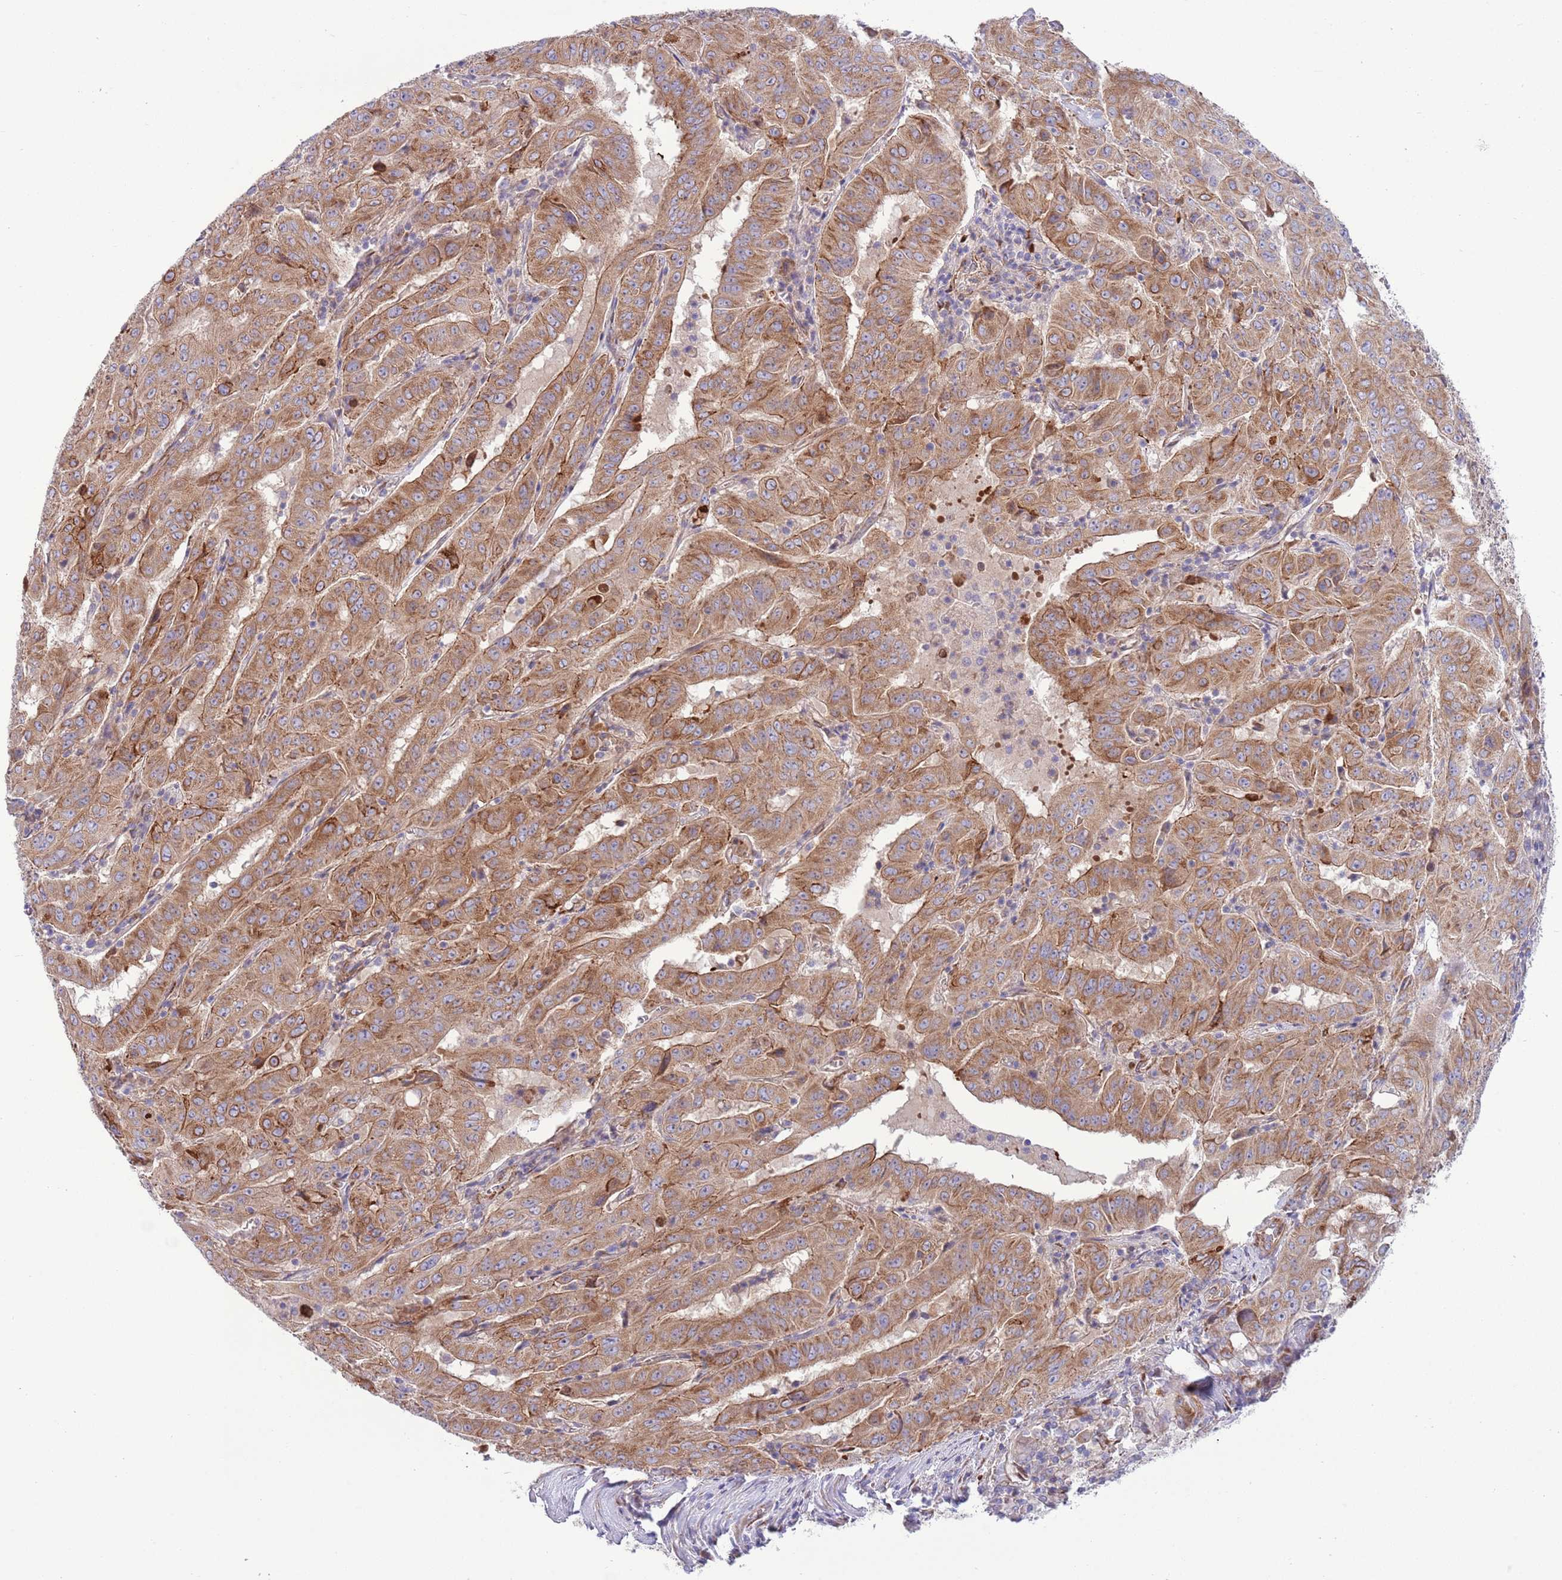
{"staining": {"intensity": "moderate", "quantity": ">75%", "location": "cytoplasmic/membranous"}, "tissue": "pancreatic cancer", "cell_type": "Tumor cells", "image_type": "cancer", "snomed": [{"axis": "morphology", "description": "Adenocarcinoma, NOS"}, {"axis": "topography", "description": "Pancreas"}], "caption": "Immunohistochemistry (IHC) micrograph of human adenocarcinoma (pancreatic) stained for a protein (brown), which exhibits medium levels of moderate cytoplasmic/membranous expression in approximately >75% of tumor cells.", "gene": "TOMM5", "patient": {"sex": "male", "age": 63}}